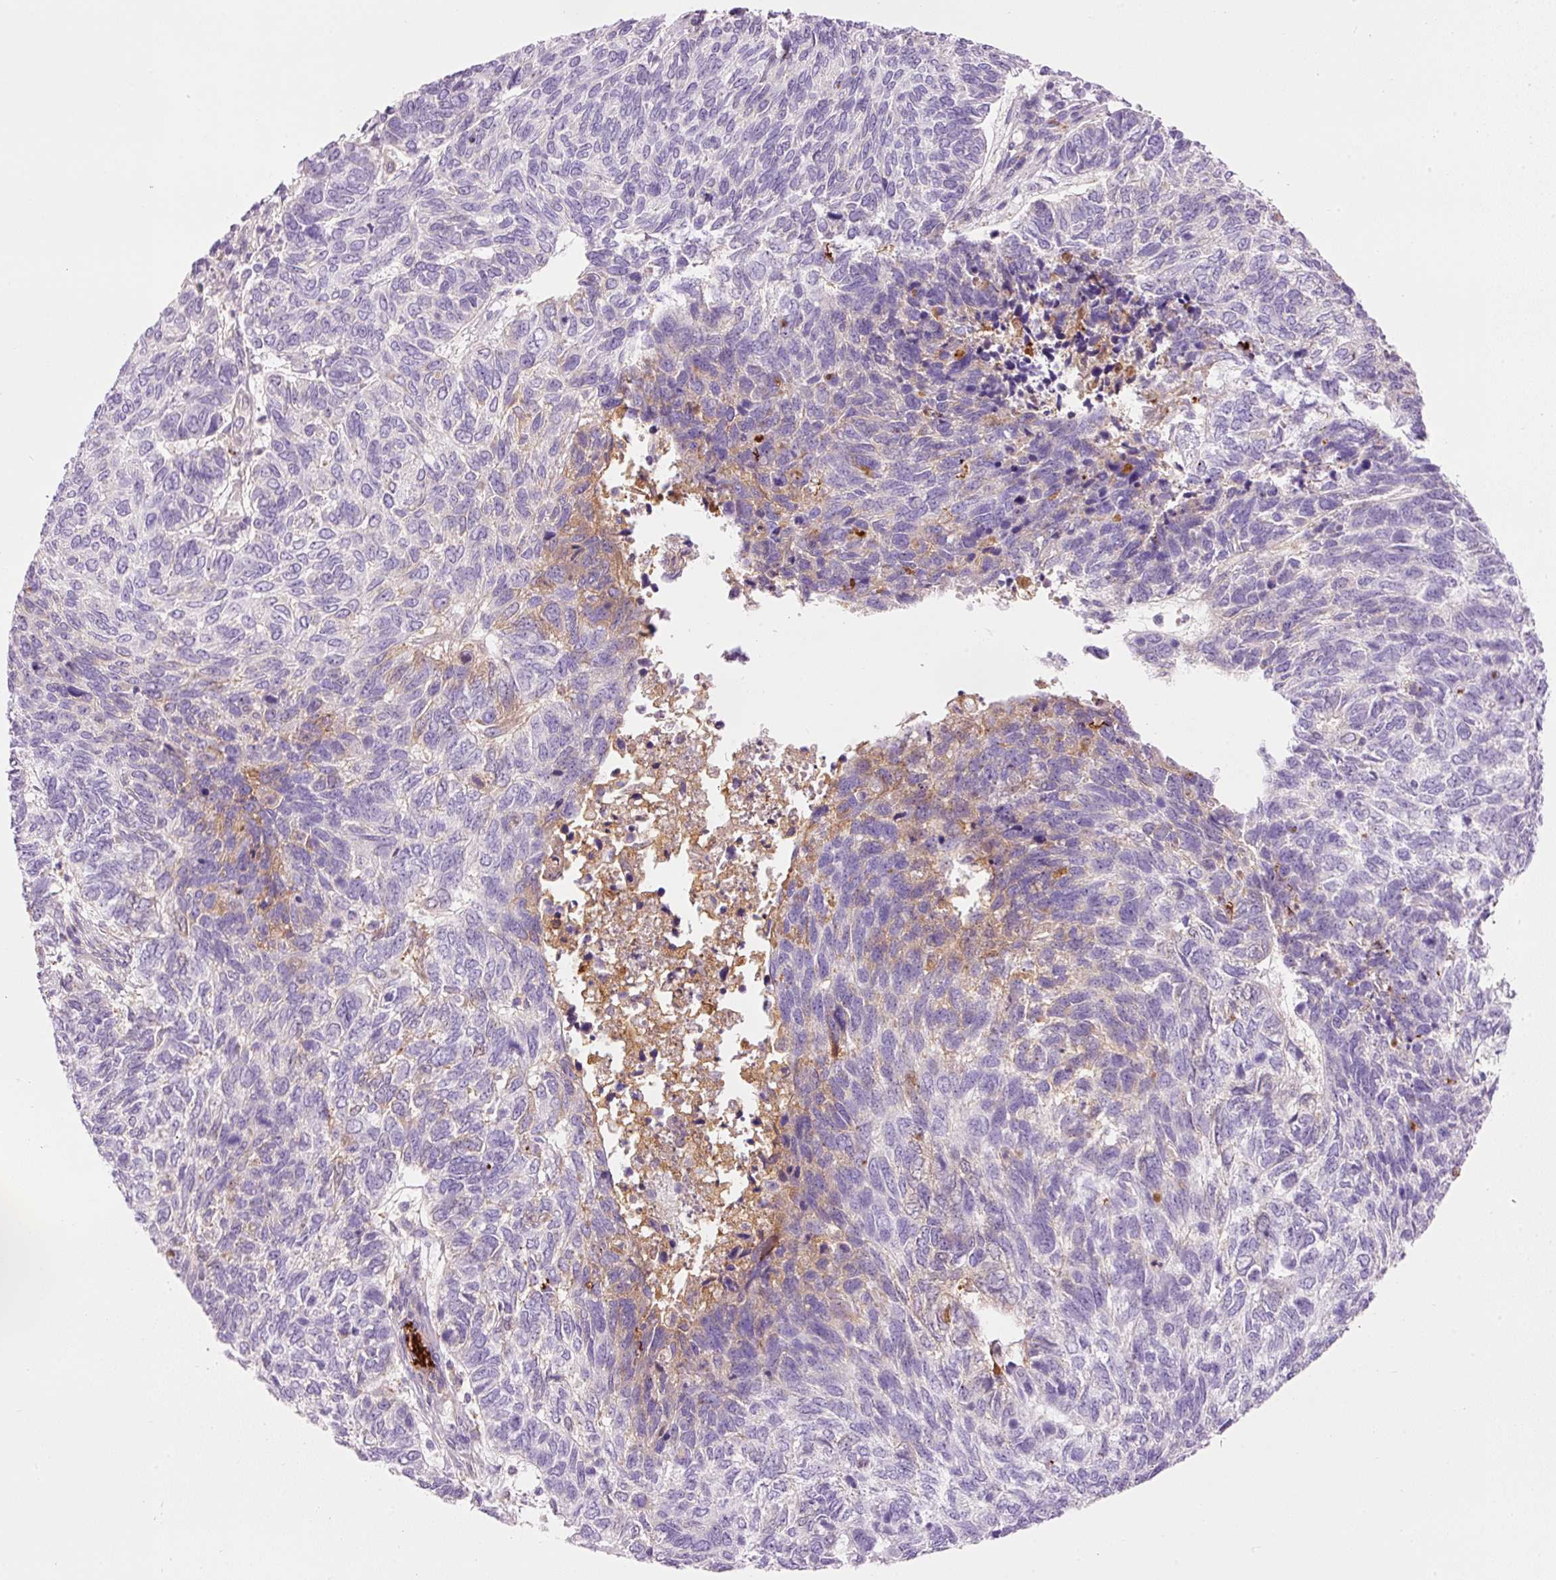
{"staining": {"intensity": "negative", "quantity": "none", "location": "none"}, "tissue": "skin cancer", "cell_type": "Tumor cells", "image_type": "cancer", "snomed": [{"axis": "morphology", "description": "Basal cell carcinoma"}, {"axis": "topography", "description": "Skin"}], "caption": "Immunohistochemistry (IHC) micrograph of skin basal cell carcinoma stained for a protein (brown), which reveals no staining in tumor cells. The staining was performed using DAB (3,3'-diaminobenzidine) to visualize the protein expression in brown, while the nuclei were stained in blue with hematoxylin (Magnification: 20x).", "gene": "MFAP4", "patient": {"sex": "female", "age": 65}}